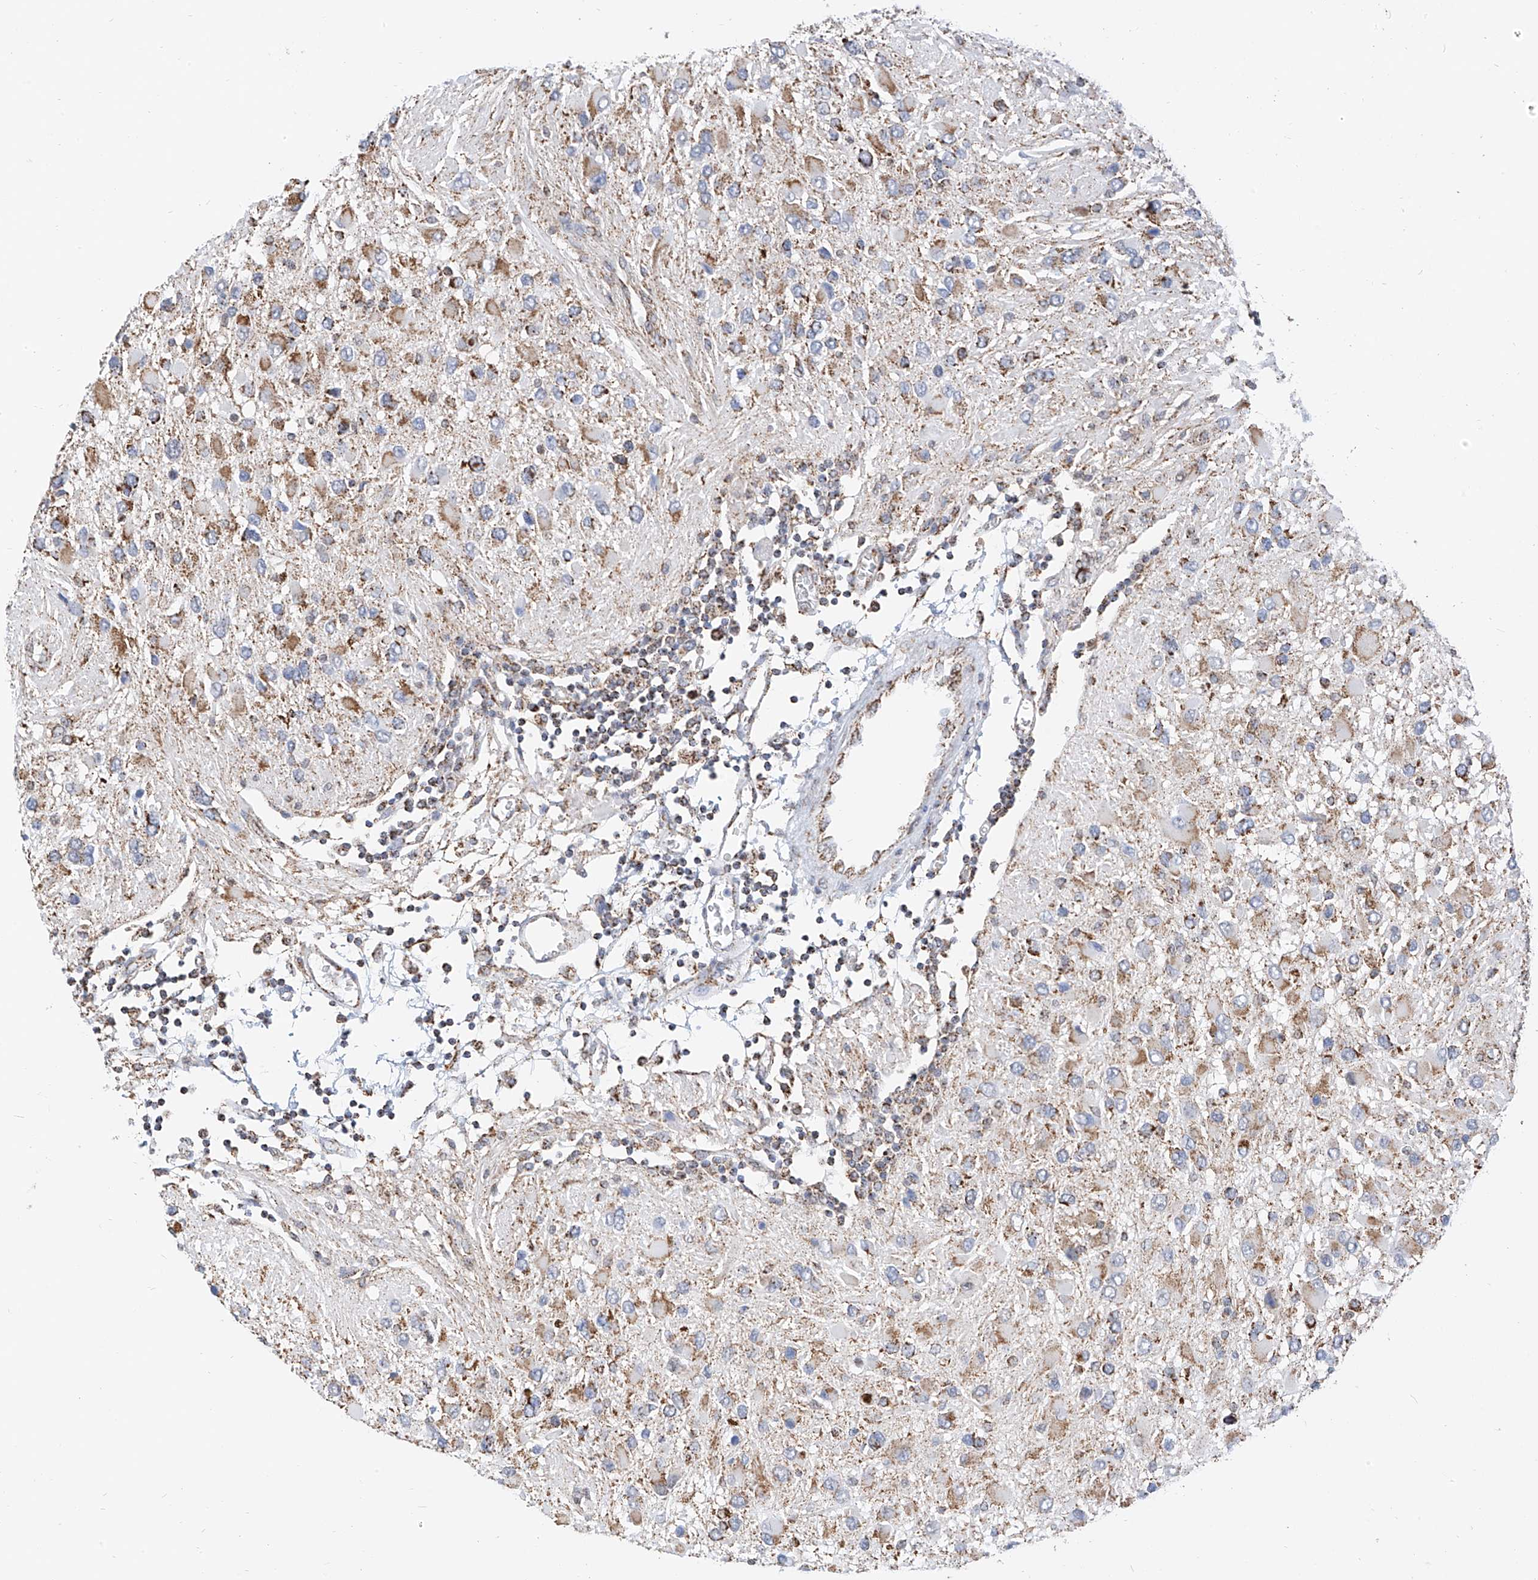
{"staining": {"intensity": "moderate", "quantity": "25%-75%", "location": "cytoplasmic/membranous"}, "tissue": "glioma", "cell_type": "Tumor cells", "image_type": "cancer", "snomed": [{"axis": "morphology", "description": "Glioma, malignant, High grade"}, {"axis": "topography", "description": "Brain"}], "caption": "High-magnification brightfield microscopy of malignant glioma (high-grade) stained with DAB (brown) and counterstained with hematoxylin (blue). tumor cells exhibit moderate cytoplasmic/membranous expression is appreciated in approximately25%-75% of cells.", "gene": "NALCN", "patient": {"sex": "male", "age": 53}}